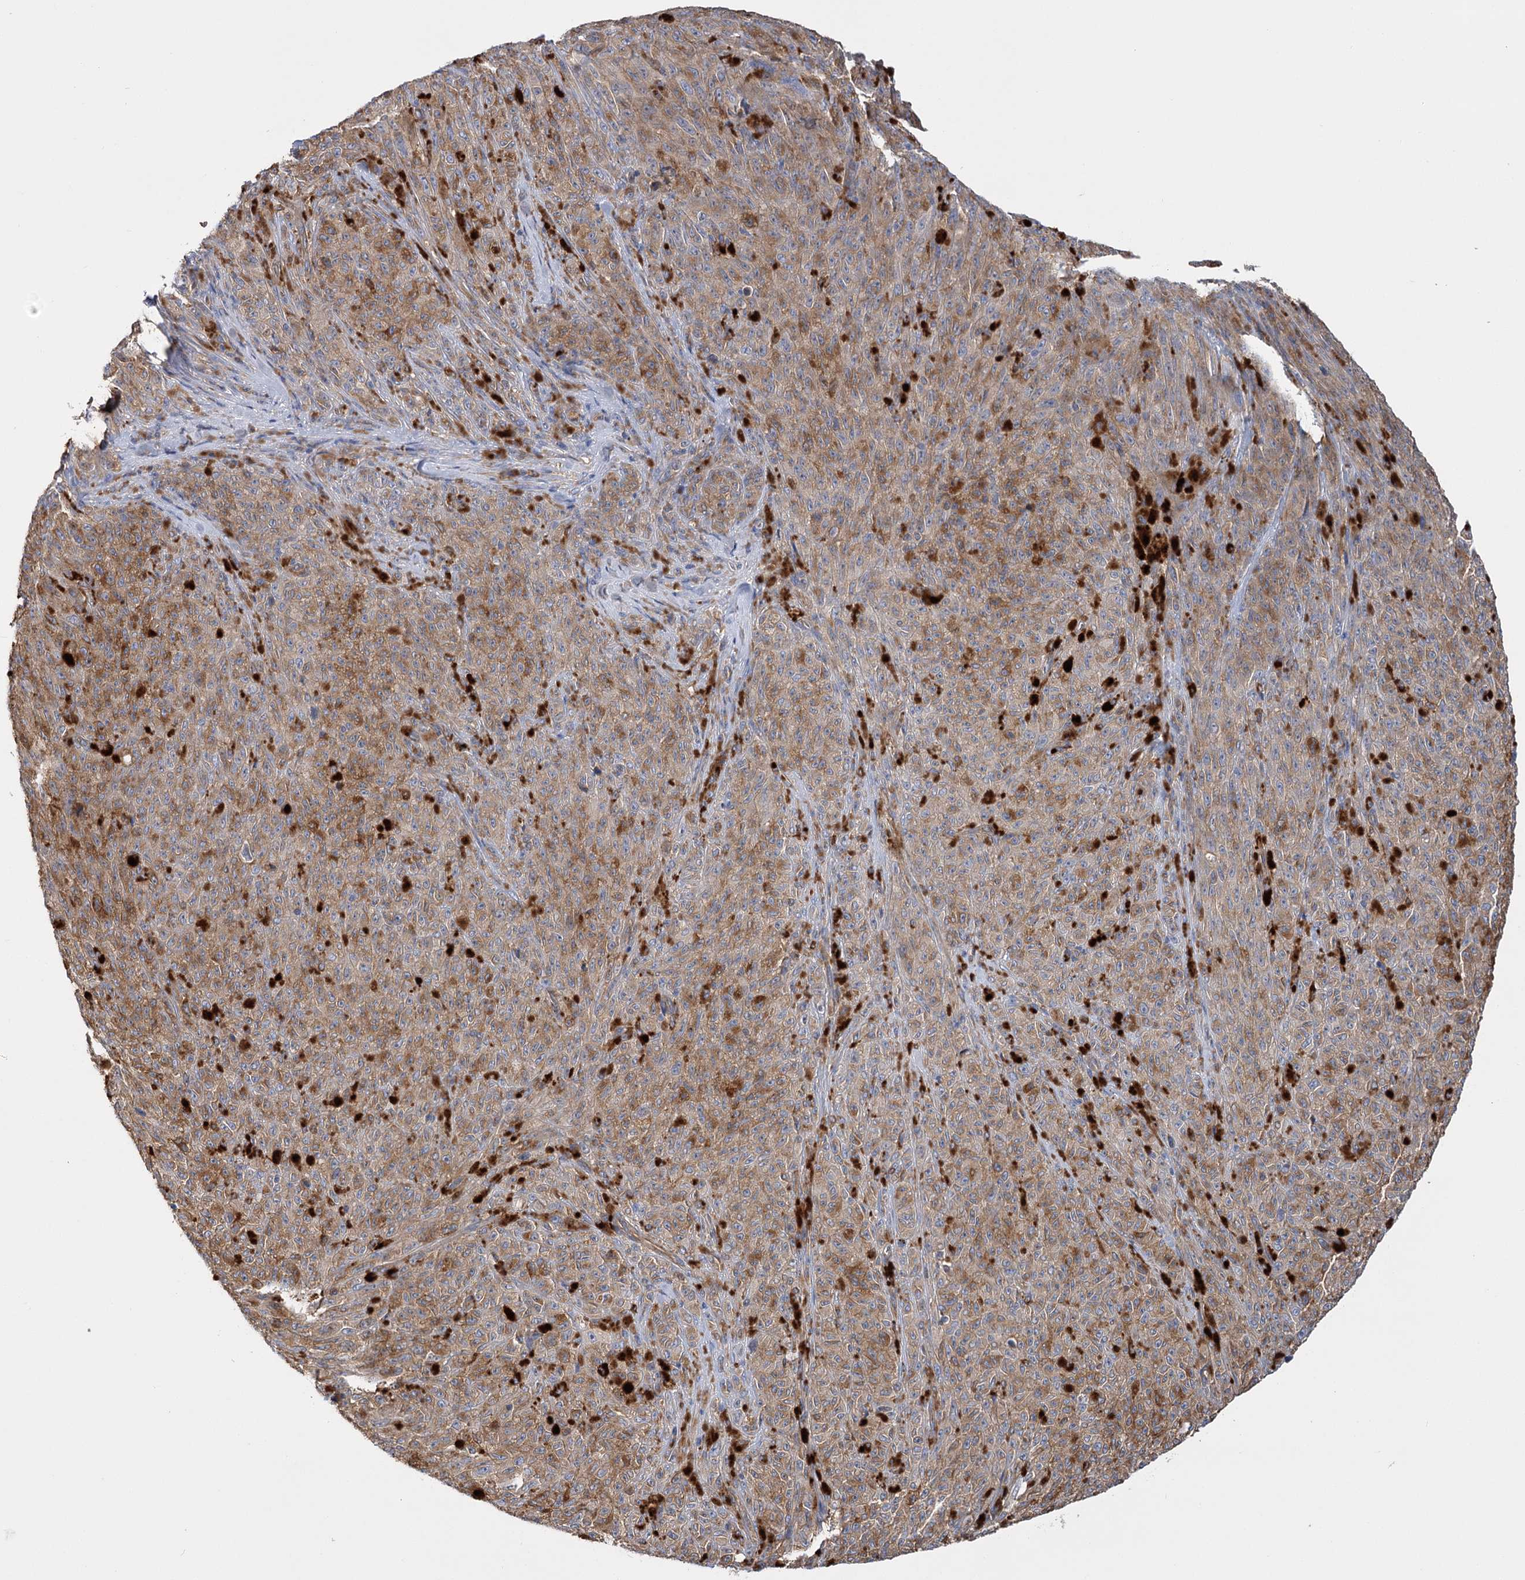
{"staining": {"intensity": "moderate", "quantity": ">75%", "location": "cytoplasmic/membranous"}, "tissue": "melanoma", "cell_type": "Tumor cells", "image_type": "cancer", "snomed": [{"axis": "morphology", "description": "Malignant melanoma, NOS"}, {"axis": "topography", "description": "Skin"}], "caption": "The histopathology image demonstrates immunohistochemical staining of malignant melanoma. There is moderate cytoplasmic/membranous positivity is present in about >75% of tumor cells.", "gene": "GUSB", "patient": {"sex": "female", "age": 82}}